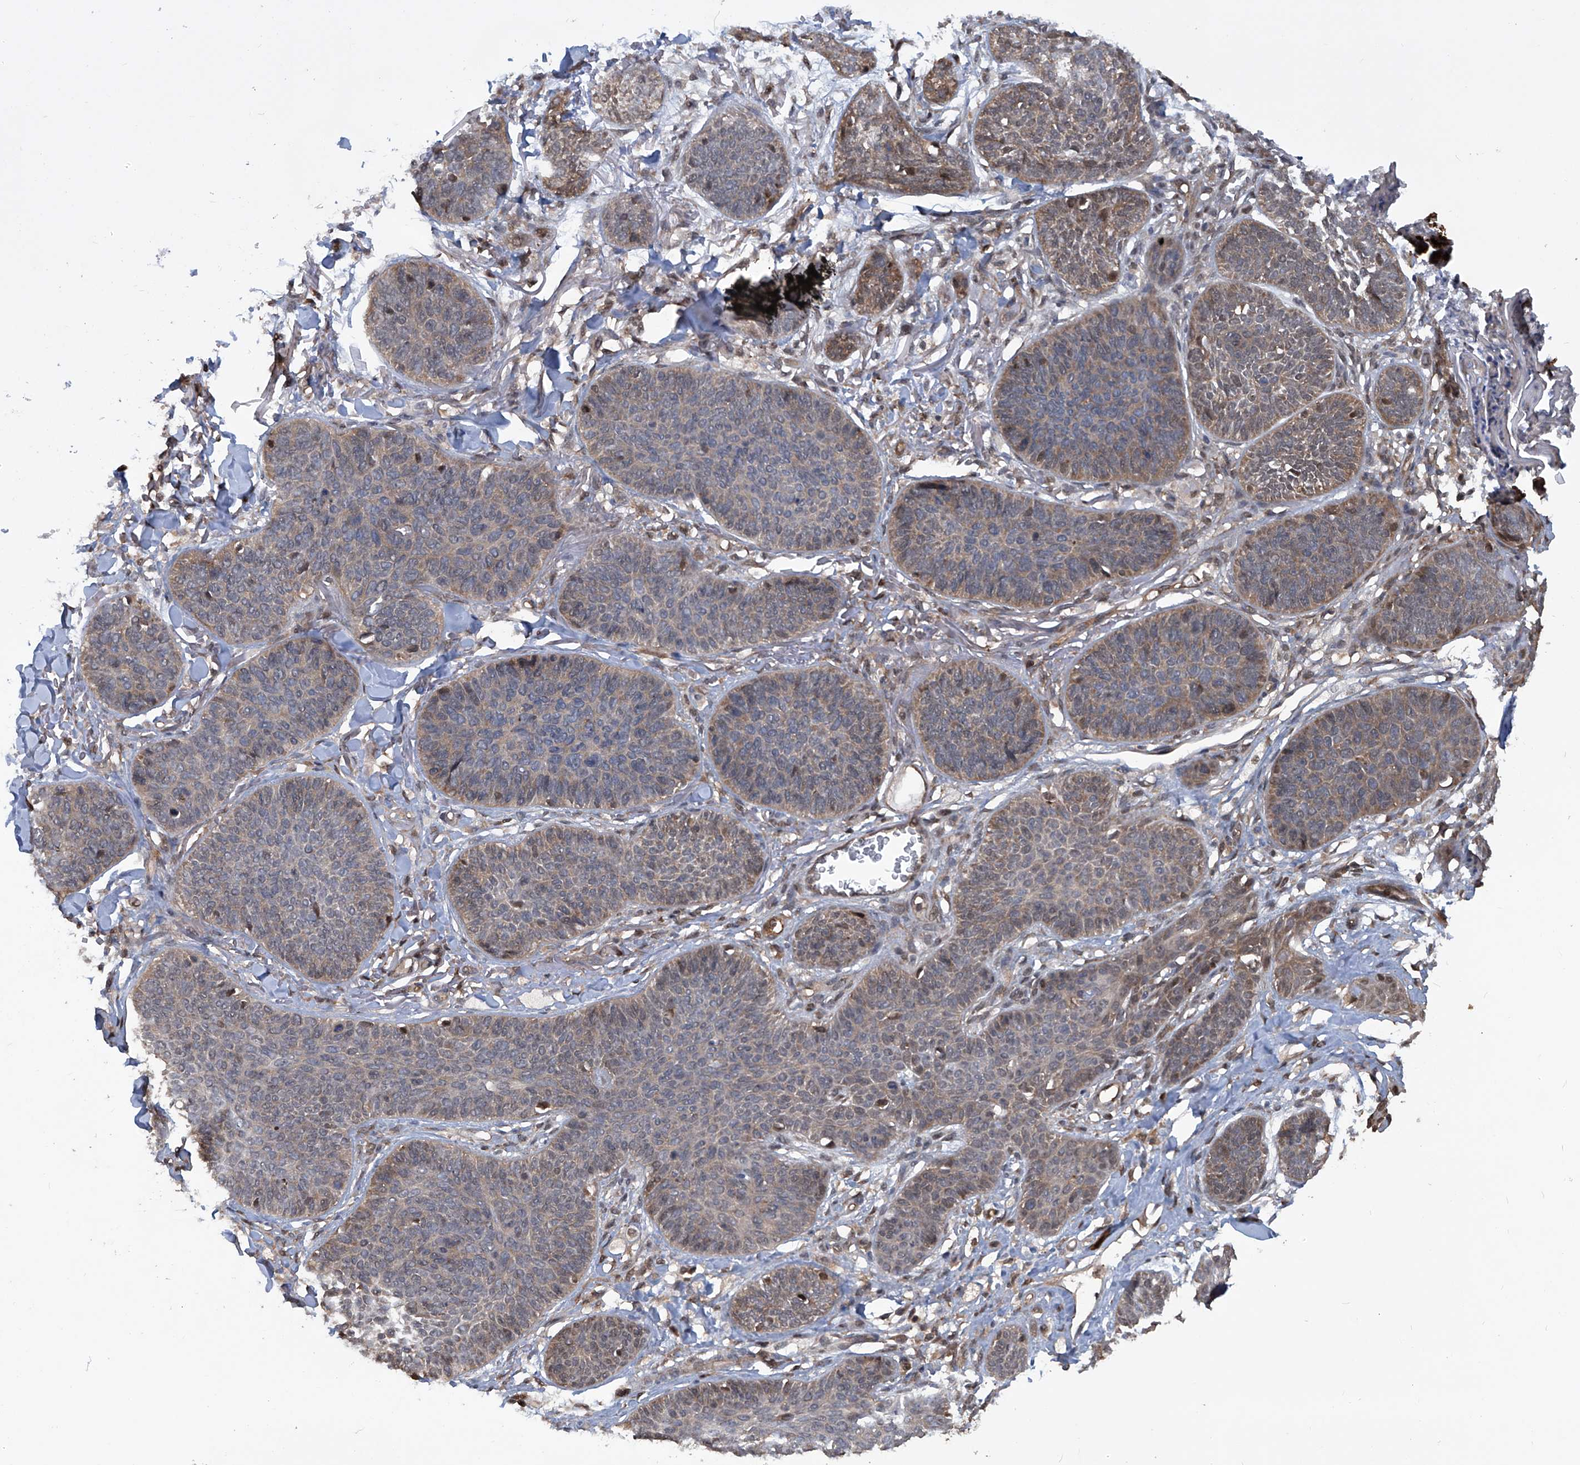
{"staining": {"intensity": "weak", "quantity": "25%-75%", "location": "cytoplasmic/membranous"}, "tissue": "skin cancer", "cell_type": "Tumor cells", "image_type": "cancer", "snomed": [{"axis": "morphology", "description": "Basal cell carcinoma"}, {"axis": "topography", "description": "Skin"}], "caption": "Skin cancer stained for a protein (brown) displays weak cytoplasmic/membranous positive expression in about 25%-75% of tumor cells.", "gene": "PSMB1", "patient": {"sex": "male", "age": 85}}